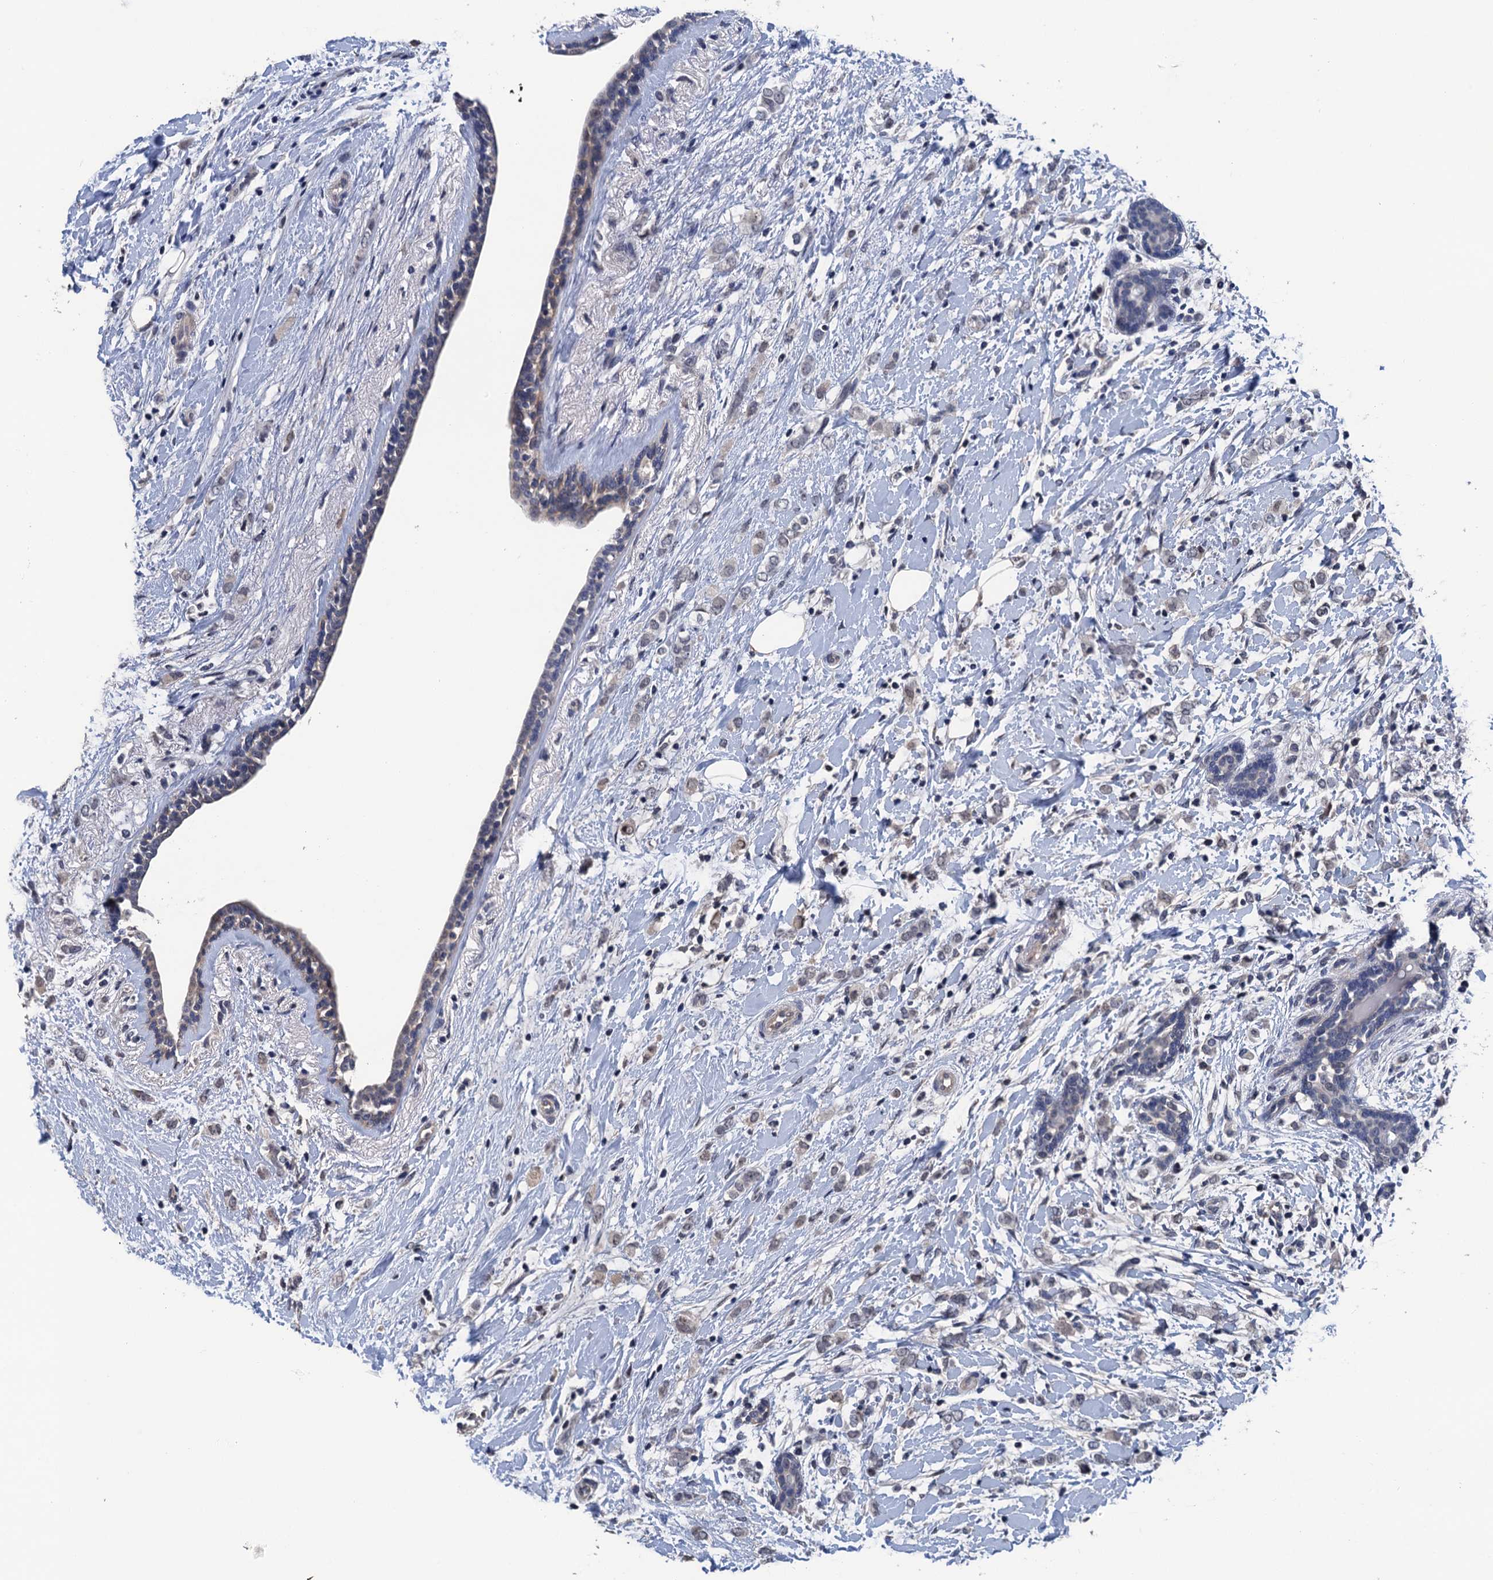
{"staining": {"intensity": "negative", "quantity": "none", "location": "none"}, "tissue": "breast cancer", "cell_type": "Tumor cells", "image_type": "cancer", "snomed": [{"axis": "morphology", "description": "Normal tissue, NOS"}, {"axis": "morphology", "description": "Lobular carcinoma"}, {"axis": "topography", "description": "Breast"}], "caption": "There is no significant staining in tumor cells of breast lobular carcinoma.", "gene": "ART5", "patient": {"sex": "female", "age": 47}}